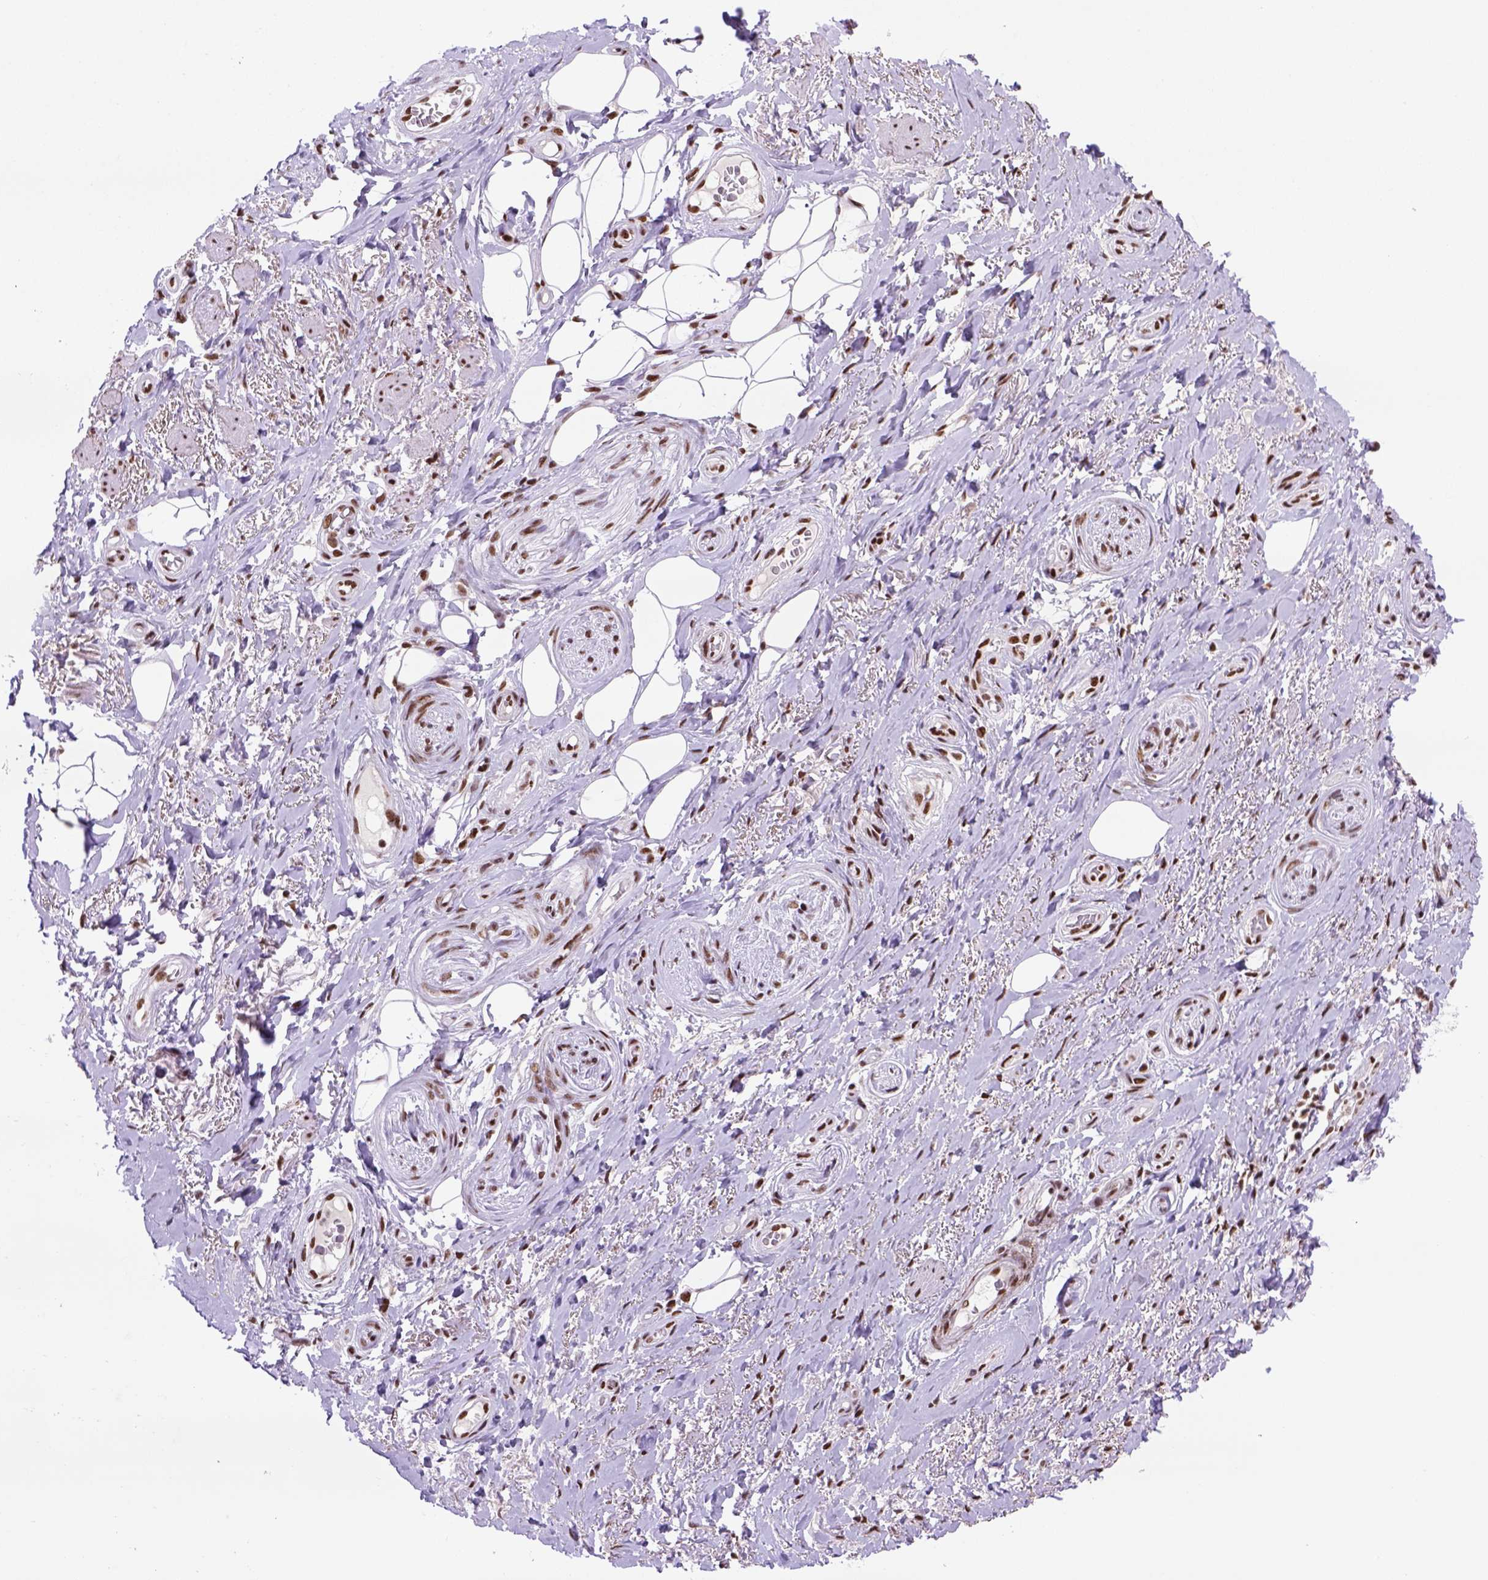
{"staining": {"intensity": "strong", "quantity": ">75%", "location": "nuclear"}, "tissue": "adipose tissue", "cell_type": "Adipocytes", "image_type": "normal", "snomed": [{"axis": "morphology", "description": "Normal tissue, NOS"}, {"axis": "topography", "description": "Anal"}, {"axis": "topography", "description": "Peripheral nerve tissue"}], "caption": "Immunohistochemistry (IHC) of unremarkable human adipose tissue shows high levels of strong nuclear staining in about >75% of adipocytes. (brown staining indicates protein expression, while blue staining denotes nuclei).", "gene": "NSMCE2", "patient": {"sex": "male", "age": 53}}